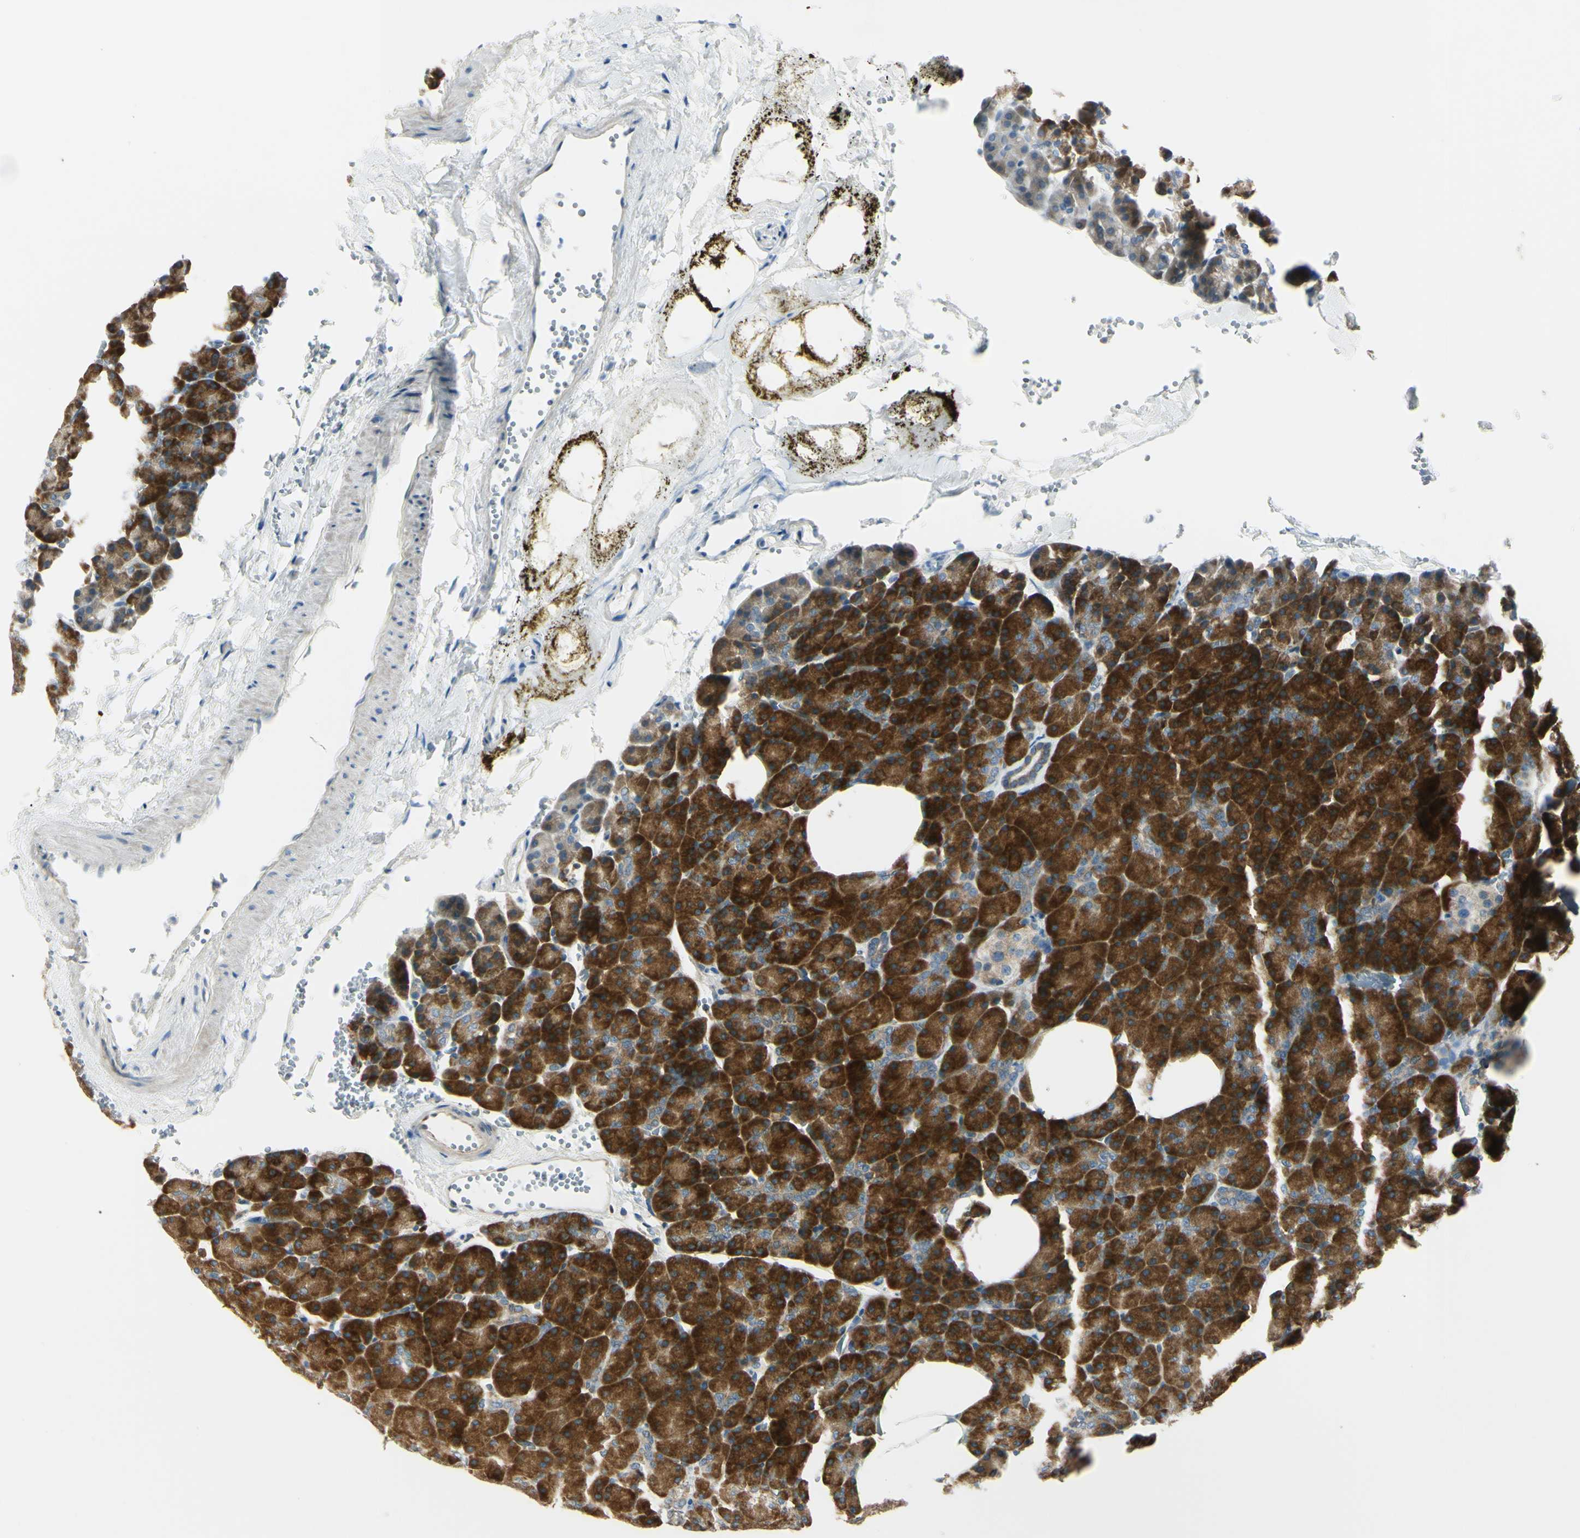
{"staining": {"intensity": "strong", "quantity": ">75%", "location": "cytoplasmic/membranous"}, "tissue": "pancreas", "cell_type": "Exocrine glandular cells", "image_type": "normal", "snomed": [{"axis": "morphology", "description": "Normal tissue, NOS"}, {"axis": "topography", "description": "Pancreas"}], "caption": "IHC (DAB) staining of normal pancreas displays strong cytoplasmic/membranous protein staining in approximately >75% of exocrine glandular cells. (IHC, brightfield microscopy, high magnification).", "gene": "SELENOS", "patient": {"sex": "female", "age": 35}}